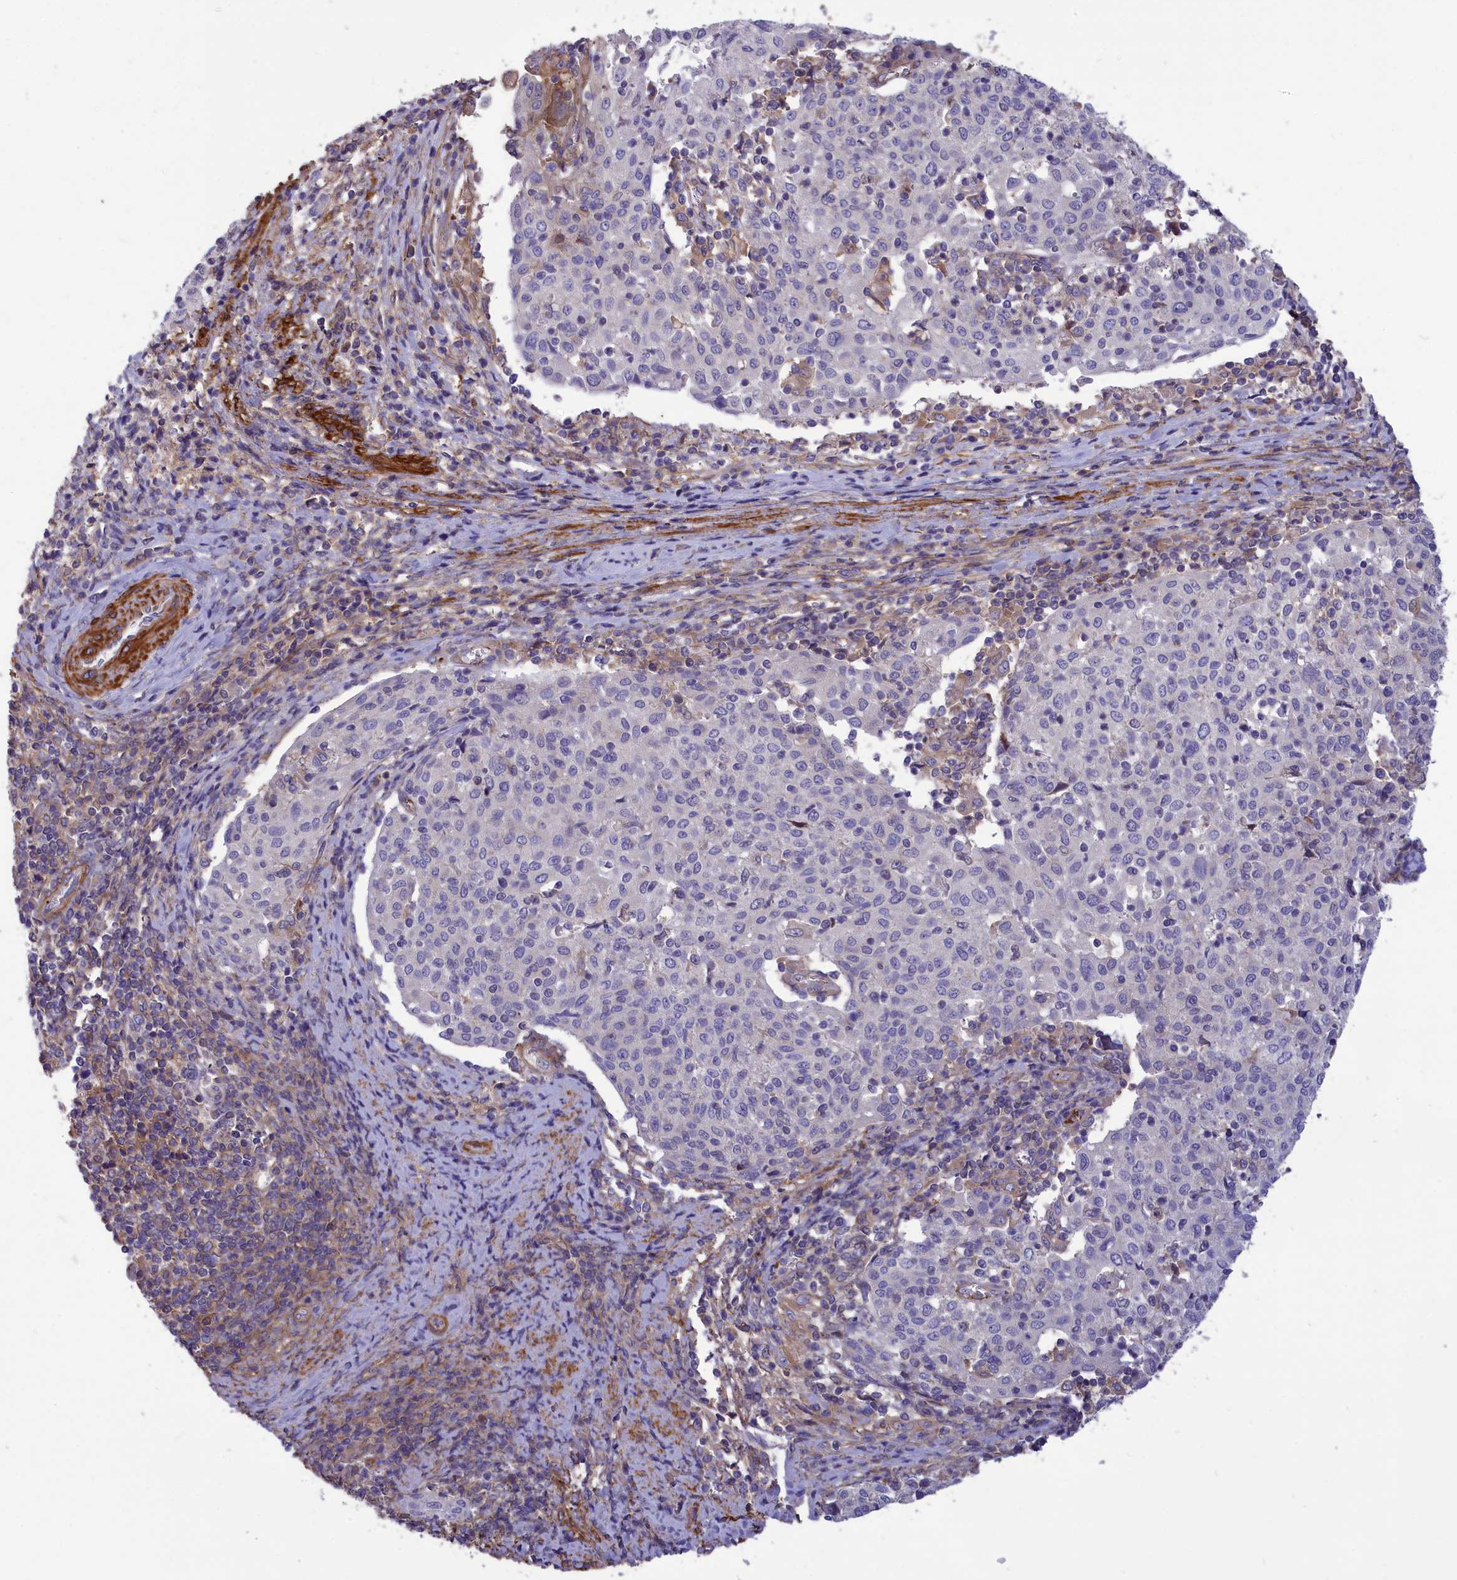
{"staining": {"intensity": "negative", "quantity": "none", "location": "none"}, "tissue": "cervical cancer", "cell_type": "Tumor cells", "image_type": "cancer", "snomed": [{"axis": "morphology", "description": "Squamous cell carcinoma, NOS"}, {"axis": "topography", "description": "Cervix"}], "caption": "DAB (3,3'-diaminobenzidine) immunohistochemical staining of cervical squamous cell carcinoma reveals no significant staining in tumor cells.", "gene": "AMDHD2", "patient": {"sex": "female", "age": 52}}